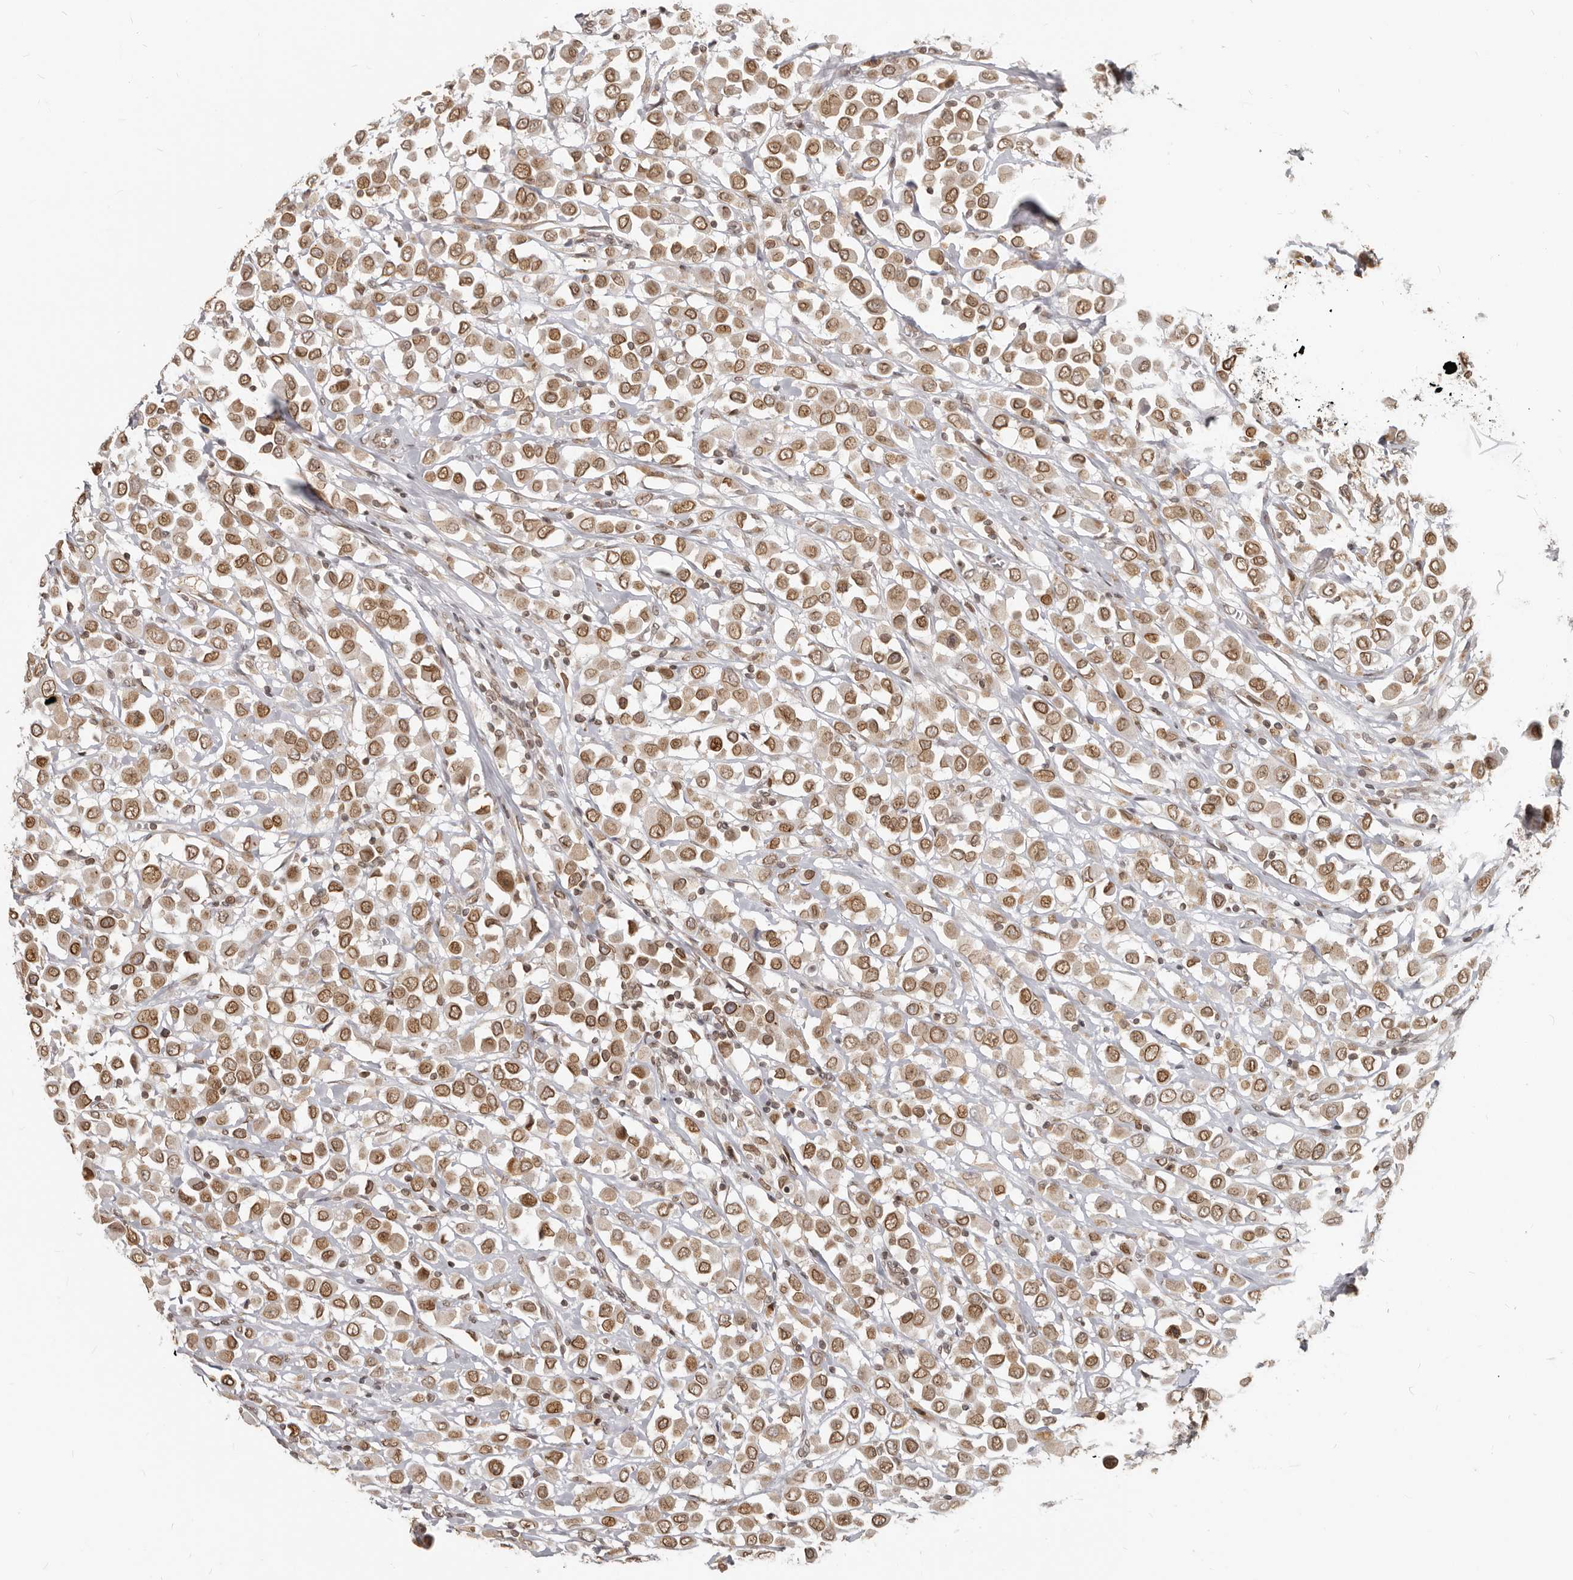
{"staining": {"intensity": "moderate", "quantity": ">75%", "location": "cytoplasmic/membranous,nuclear"}, "tissue": "breast cancer", "cell_type": "Tumor cells", "image_type": "cancer", "snomed": [{"axis": "morphology", "description": "Duct carcinoma"}, {"axis": "topography", "description": "Breast"}], "caption": "Breast cancer was stained to show a protein in brown. There is medium levels of moderate cytoplasmic/membranous and nuclear positivity in about >75% of tumor cells. (DAB (3,3'-diaminobenzidine) = brown stain, brightfield microscopy at high magnification).", "gene": "NUP153", "patient": {"sex": "female", "age": 61}}